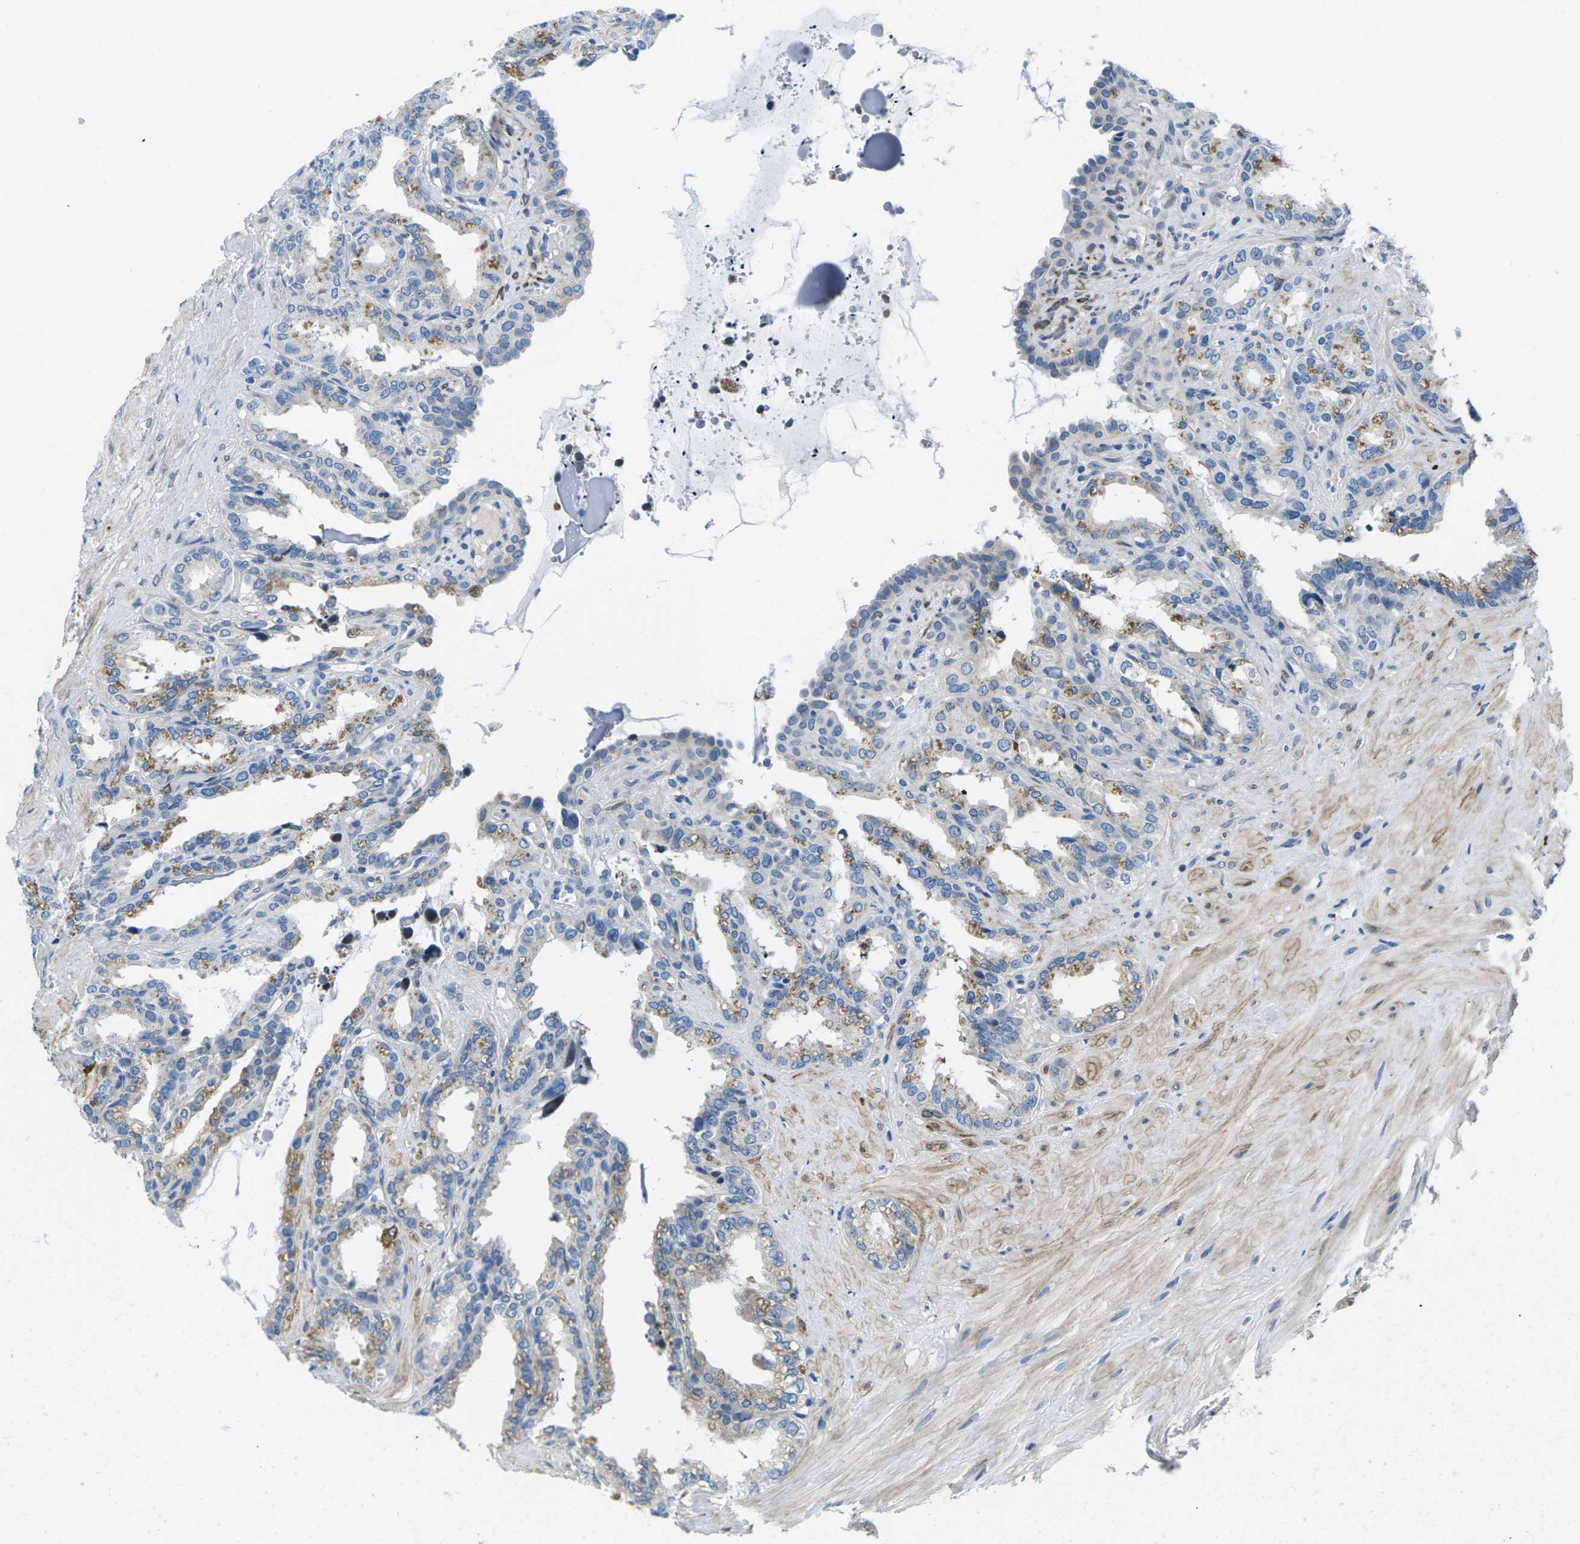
{"staining": {"intensity": "moderate", "quantity": "25%-75%", "location": "cytoplasmic/membranous"}, "tissue": "seminal vesicle", "cell_type": "Glandular cells", "image_type": "normal", "snomed": [{"axis": "morphology", "description": "Normal tissue, NOS"}, {"axis": "topography", "description": "Seminal veicle"}], "caption": "Moderate cytoplasmic/membranous positivity for a protein is seen in about 25%-75% of glandular cells of normal seminal vesicle using IHC.", "gene": "TSPAN2", "patient": {"sex": "male", "age": 64}}